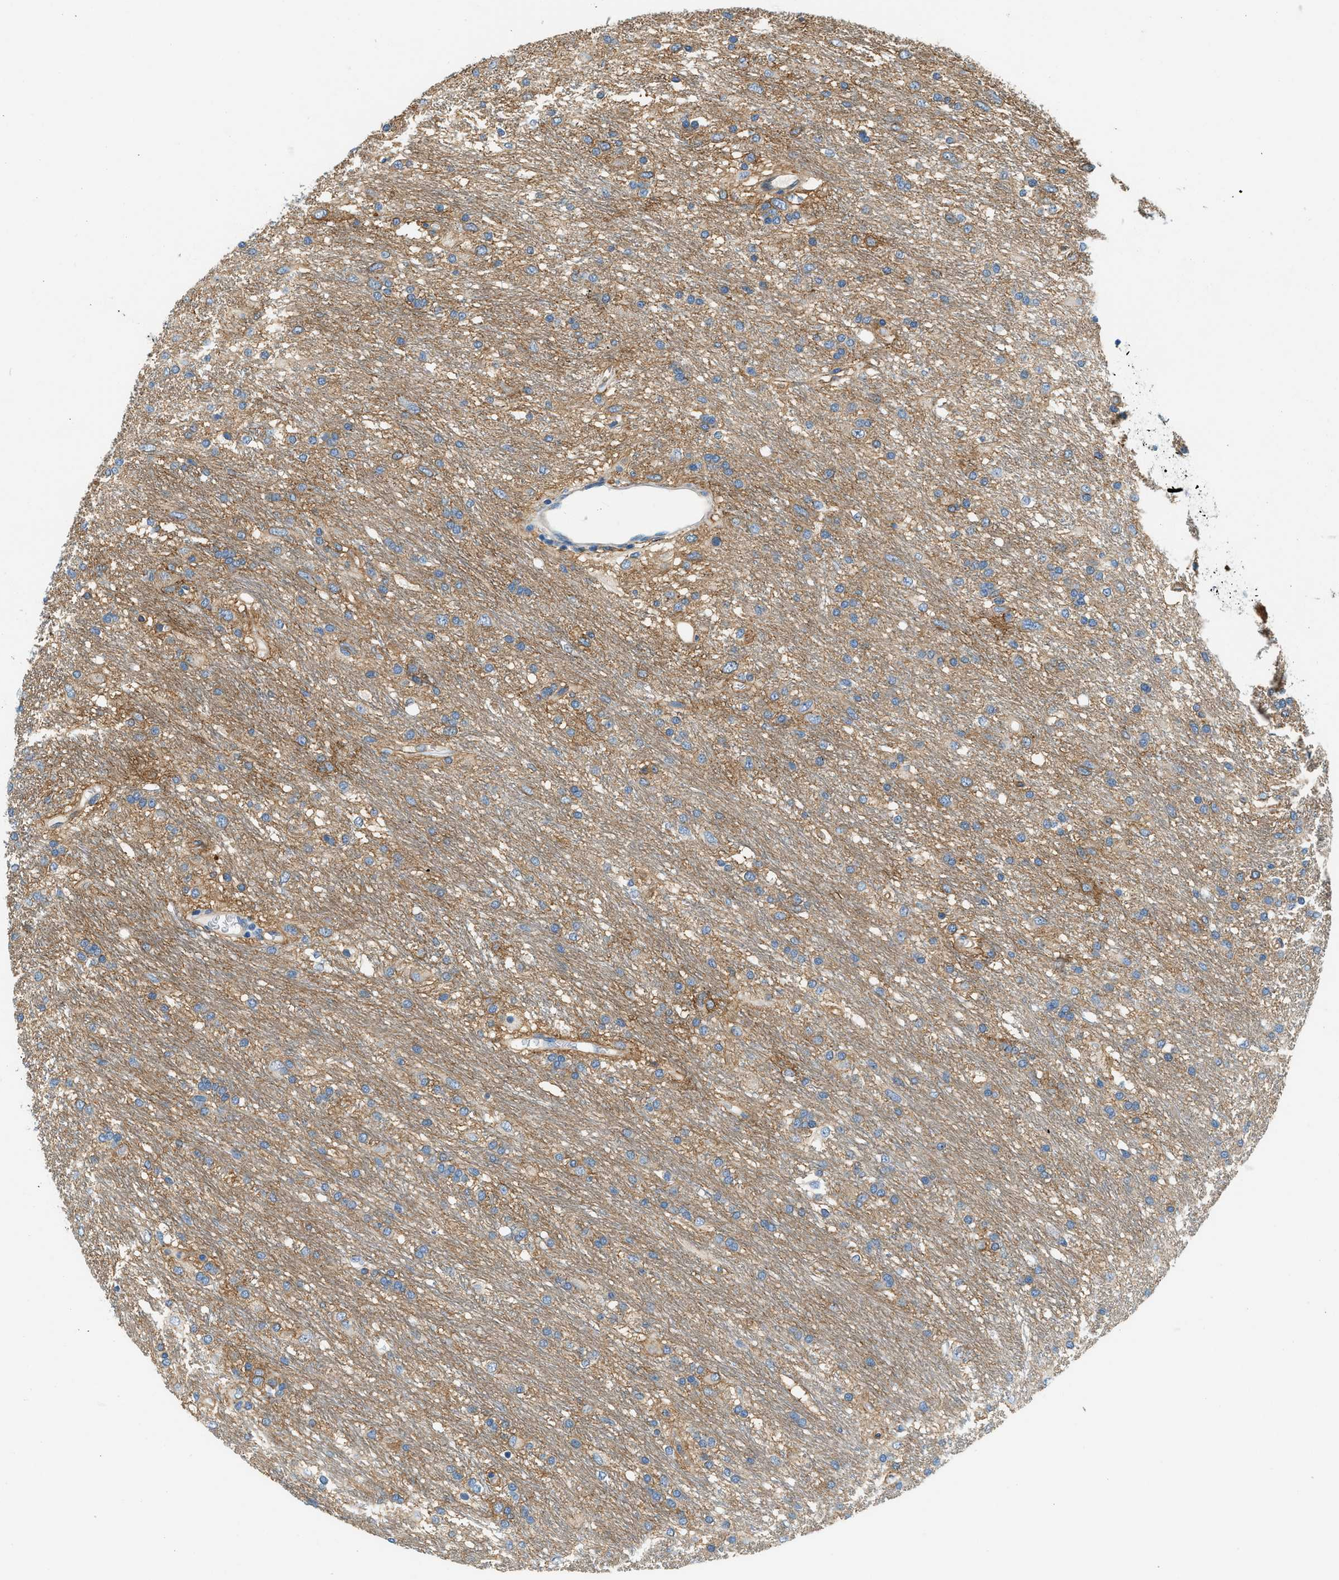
{"staining": {"intensity": "moderate", "quantity": "25%-75%", "location": "cytoplasmic/membranous"}, "tissue": "glioma", "cell_type": "Tumor cells", "image_type": "cancer", "snomed": [{"axis": "morphology", "description": "Glioma, malignant, Low grade"}, {"axis": "topography", "description": "Brain"}], "caption": "Immunohistochemical staining of glioma shows medium levels of moderate cytoplasmic/membranous protein positivity in about 25%-75% of tumor cells.", "gene": "ZNF367", "patient": {"sex": "male", "age": 77}}